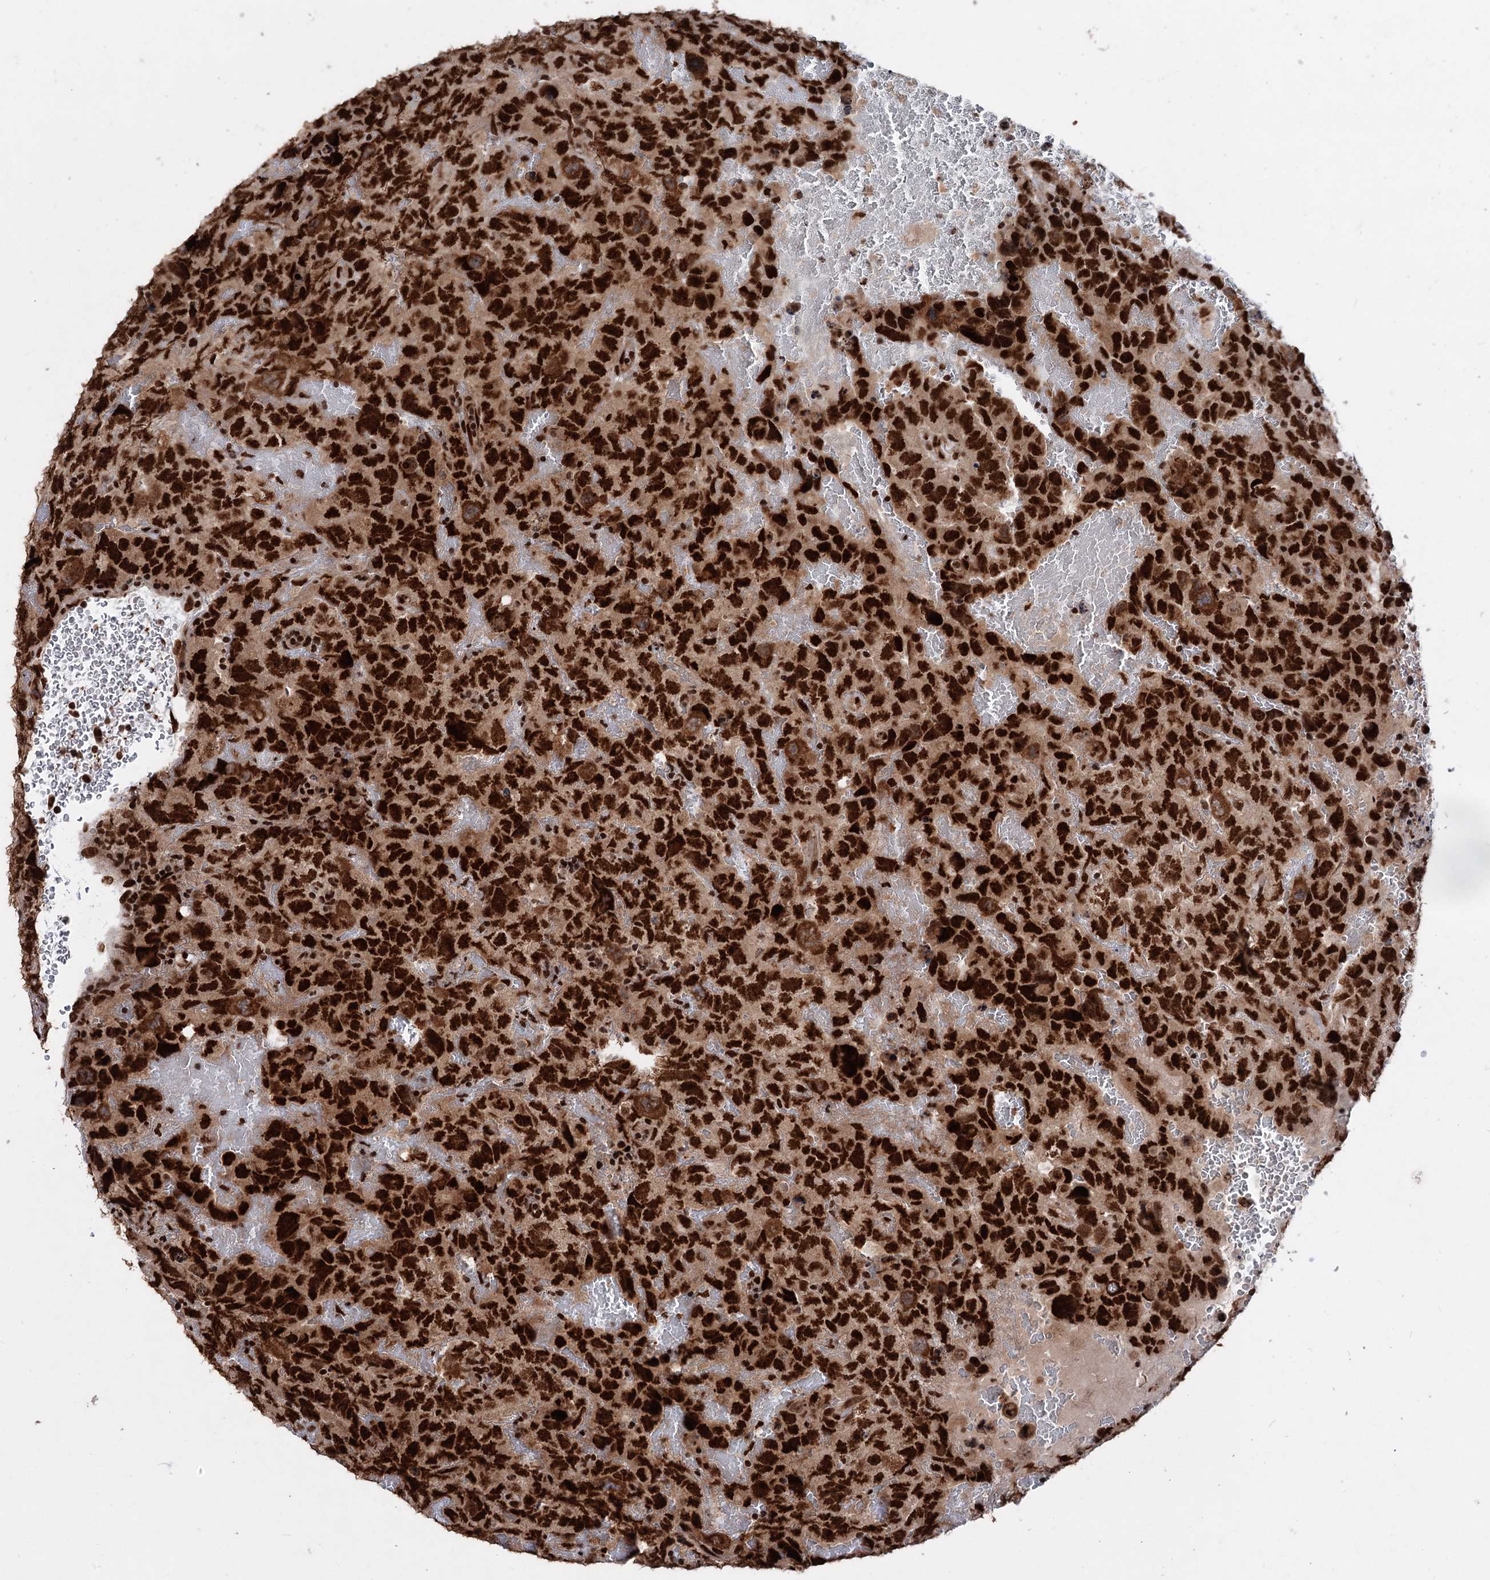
{"staining": {"intensity": "strong", "quantity": ">75%", "location": "nuclear"}, "tissue": "testis cancer", "cell_type": "Tumor cells", "image_type": "cancer", "snomed": [{"axis": "morphology", "description": "Carcinoma, Embryonal, NOS"}, {"axis": "topography", "description": "Testis"}], "caption": "IHC image of neoplastic tissue: embryonal carcinoma (testis) stained using IHC displays high levels of strong protein expression localized specifically in the nuclear of tumor cells, appearing as a nuclear brown color.", "gene": "MAML1", "patient": {"sex": "male", "age": 45}}